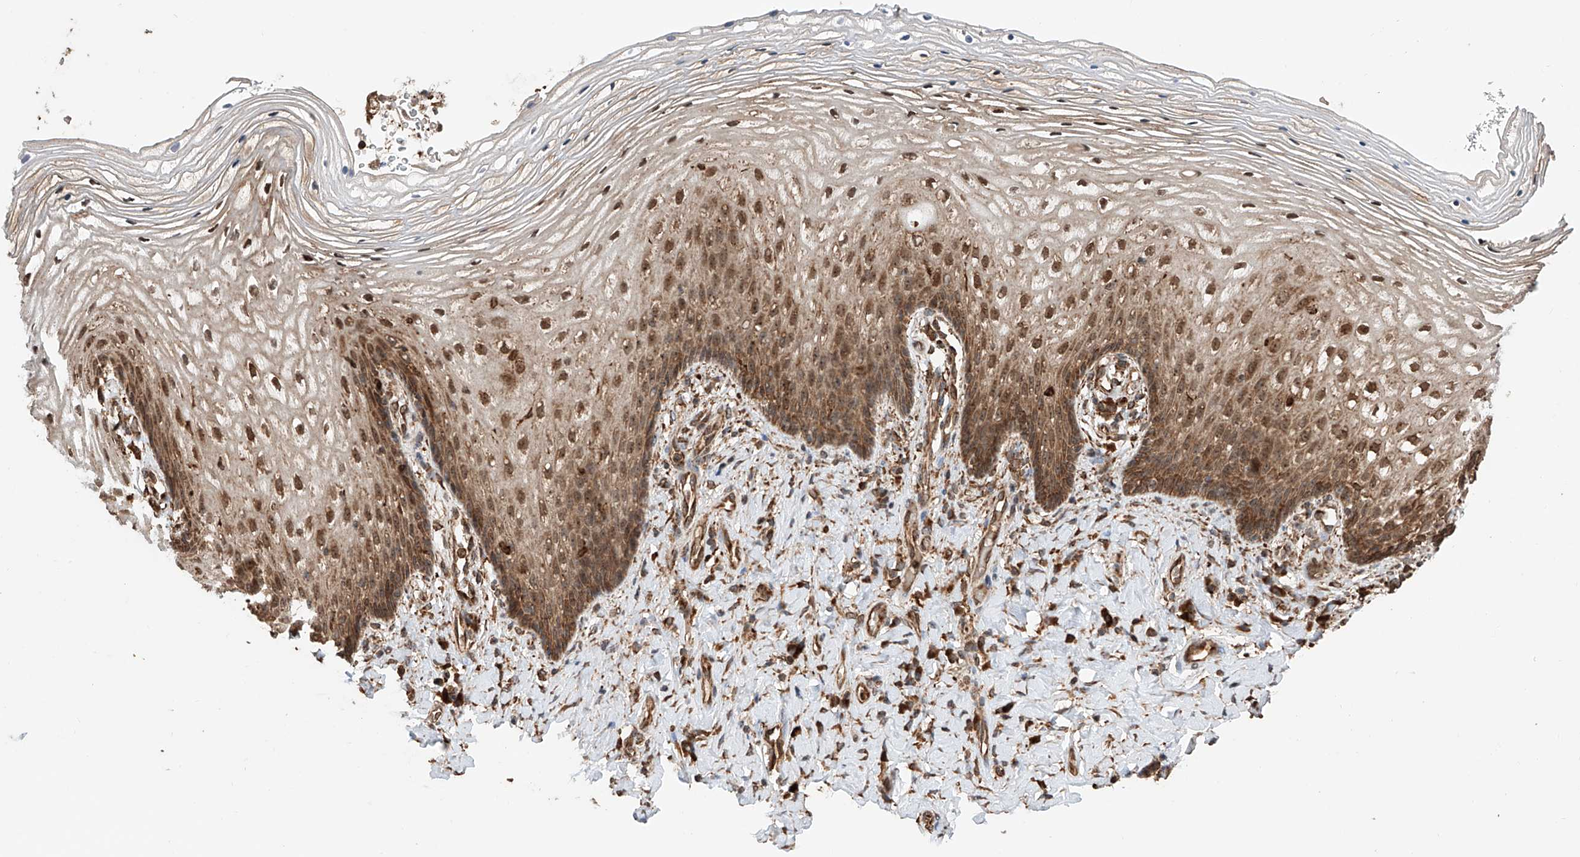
{"staining": {"intensity": "moderate", "quantity": ">75%", "location": "cytoplasmic/membranous,nuclear"}, "tissue": "vagina", "cell_type": "Squamous epithelial cells", "image_type": "normal", "snomed": [{"axis": "morphology", "description": "Normal tissue, NOS"}, {"axis": "topography", "description": "Vagina"}], "caption": "Immunohistochemical staining of benign vagina demonstrates moderate cytoplasmic/membranous,nuclear protein staining in about >75% of squamous epithelial cells.", "gene": "DNAH8", "patient": {"sex": "female", "age": 60}}